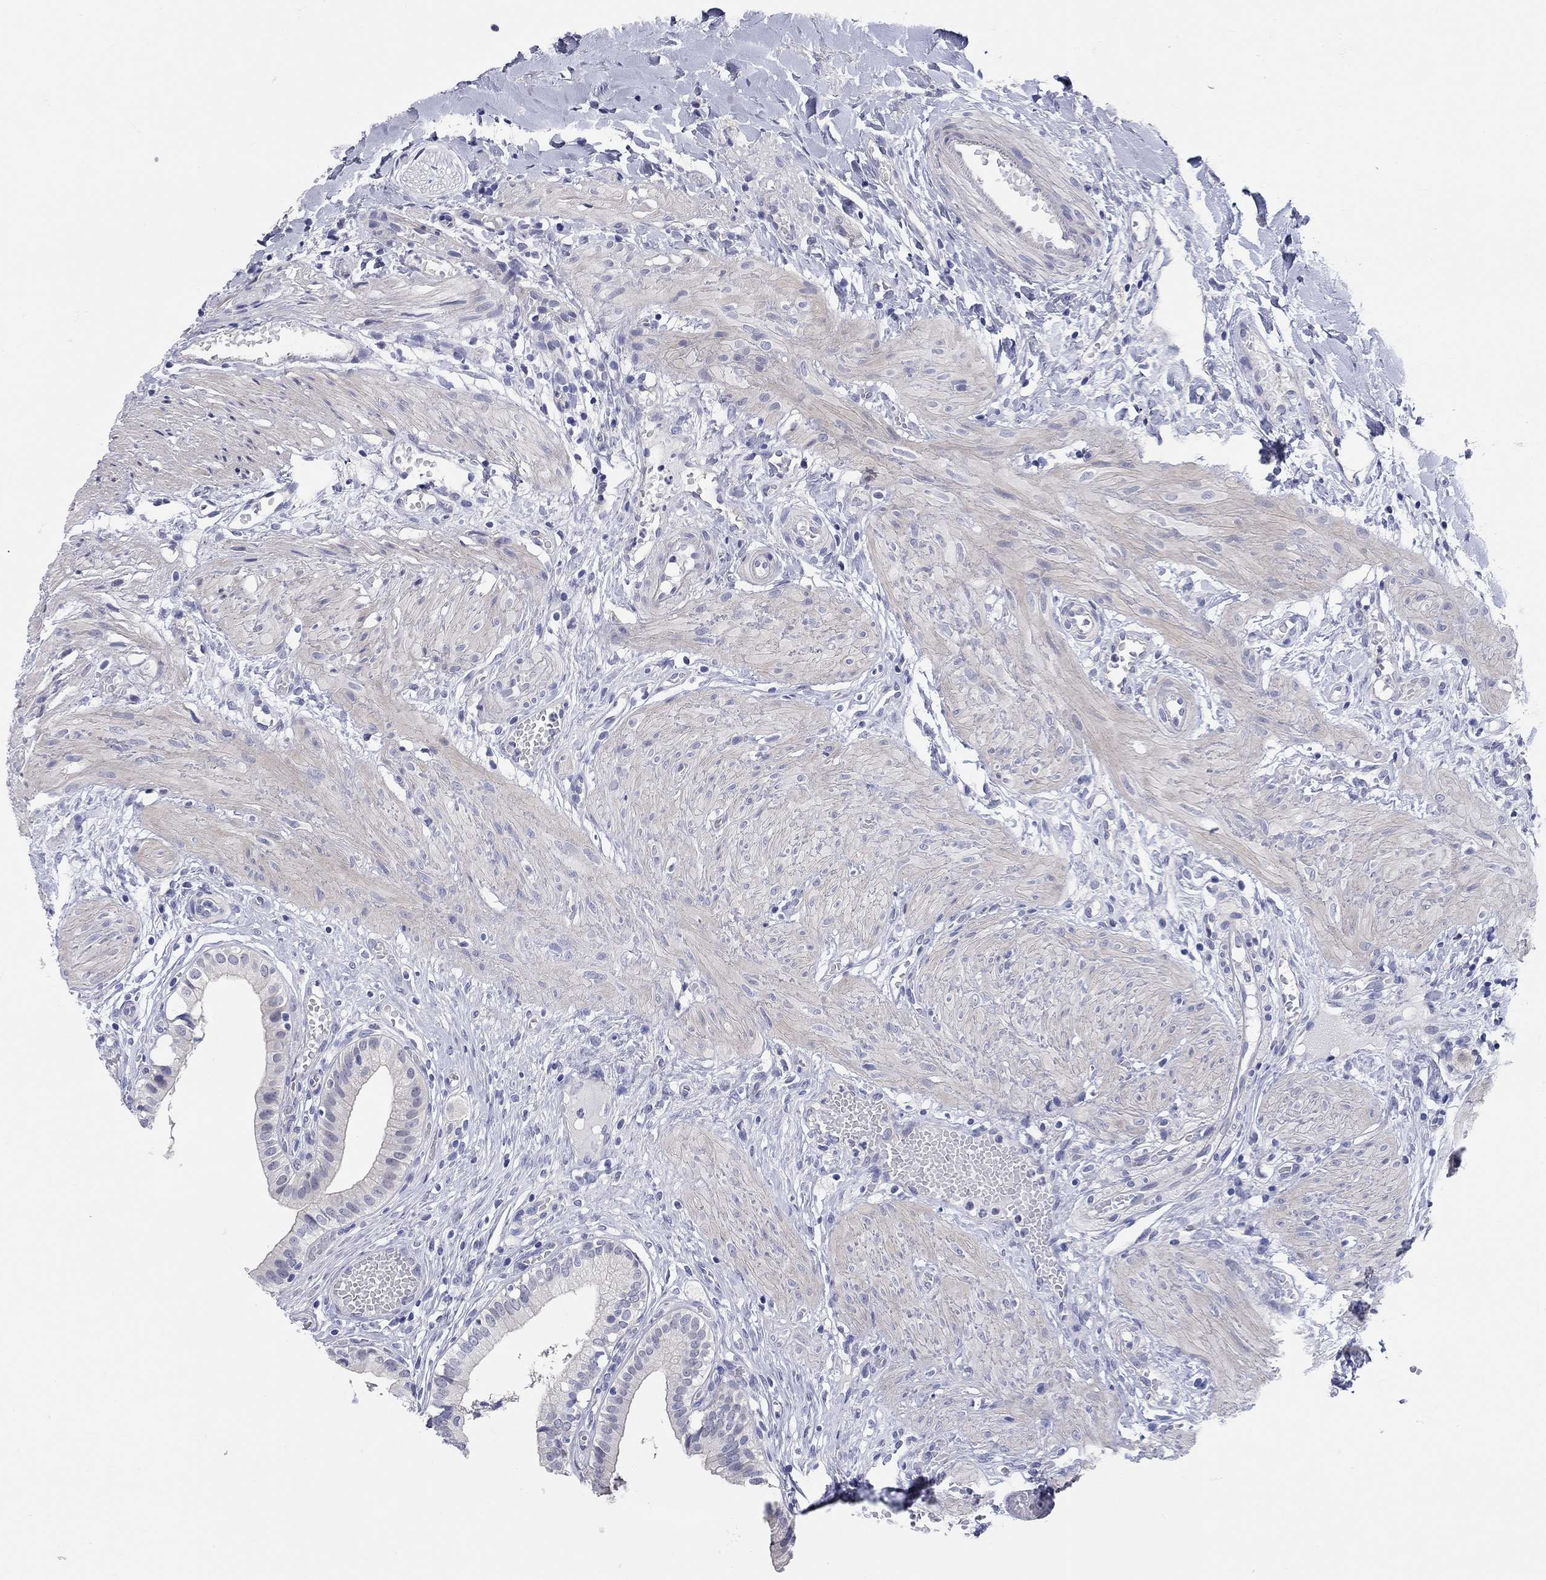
{"staining": {"intensity": "negative", "quantity": "none", "location": "none"}, "tissue": "gallbladder", "cell_type": "Glandular cells", "image_type": "normal", "snomed": [{"axis": "morphology", "description": "Normal tissue, NOS"}, {"axis": "topography", "description": "Gallbladder"}], "caption": "Immunohistochemistry of benign human gallbladder demonstrates no expression in glandular cells.", "gene": "WASF3", "patient": {"sex": "female", "age": 24}}